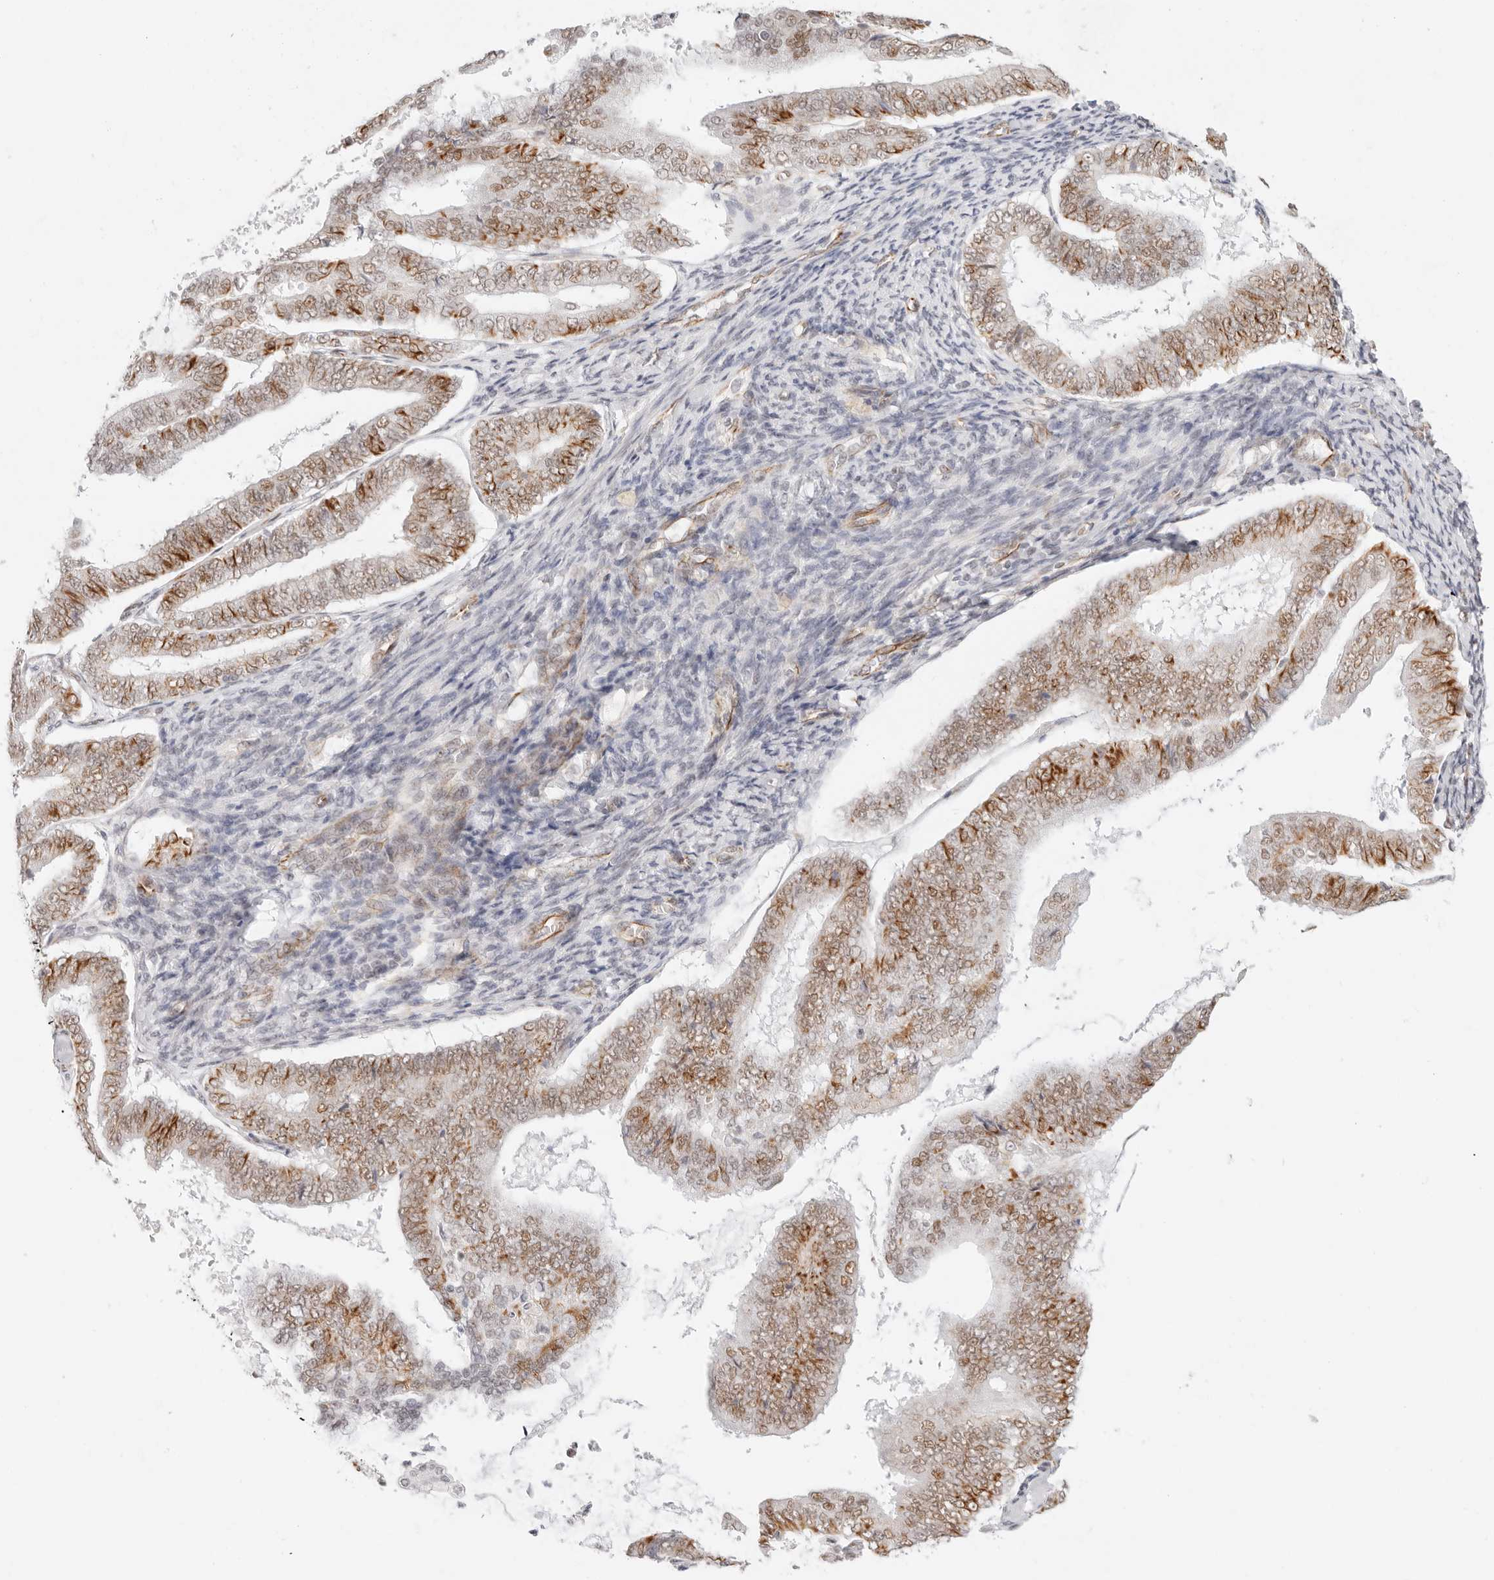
{"staining": {"intensity": "moderate", "quantity": ">75%", "location": "cytoplasmic/membranous,nuclear"}, "tissue": "endometrial cancer", "cell_type": "Tumor cells", "image_type": "cancer", "snomed": [{"axis": "morphology", "description": "Adenocarcinoma, NOS"}, {"axis": "topography", "description": "Endometrium"}], "caption": "A medium amount of moderate cytoplasmic/membranous and nuclear positivity is identified in about >75% of tumor cells in endometrial adenocarcinoma tissue. The protein of interest is shown in brown color, while the nuclei are stained blue.", "gene": "ZC3H11A", "patient": {"sex": "female", "age": 63}}